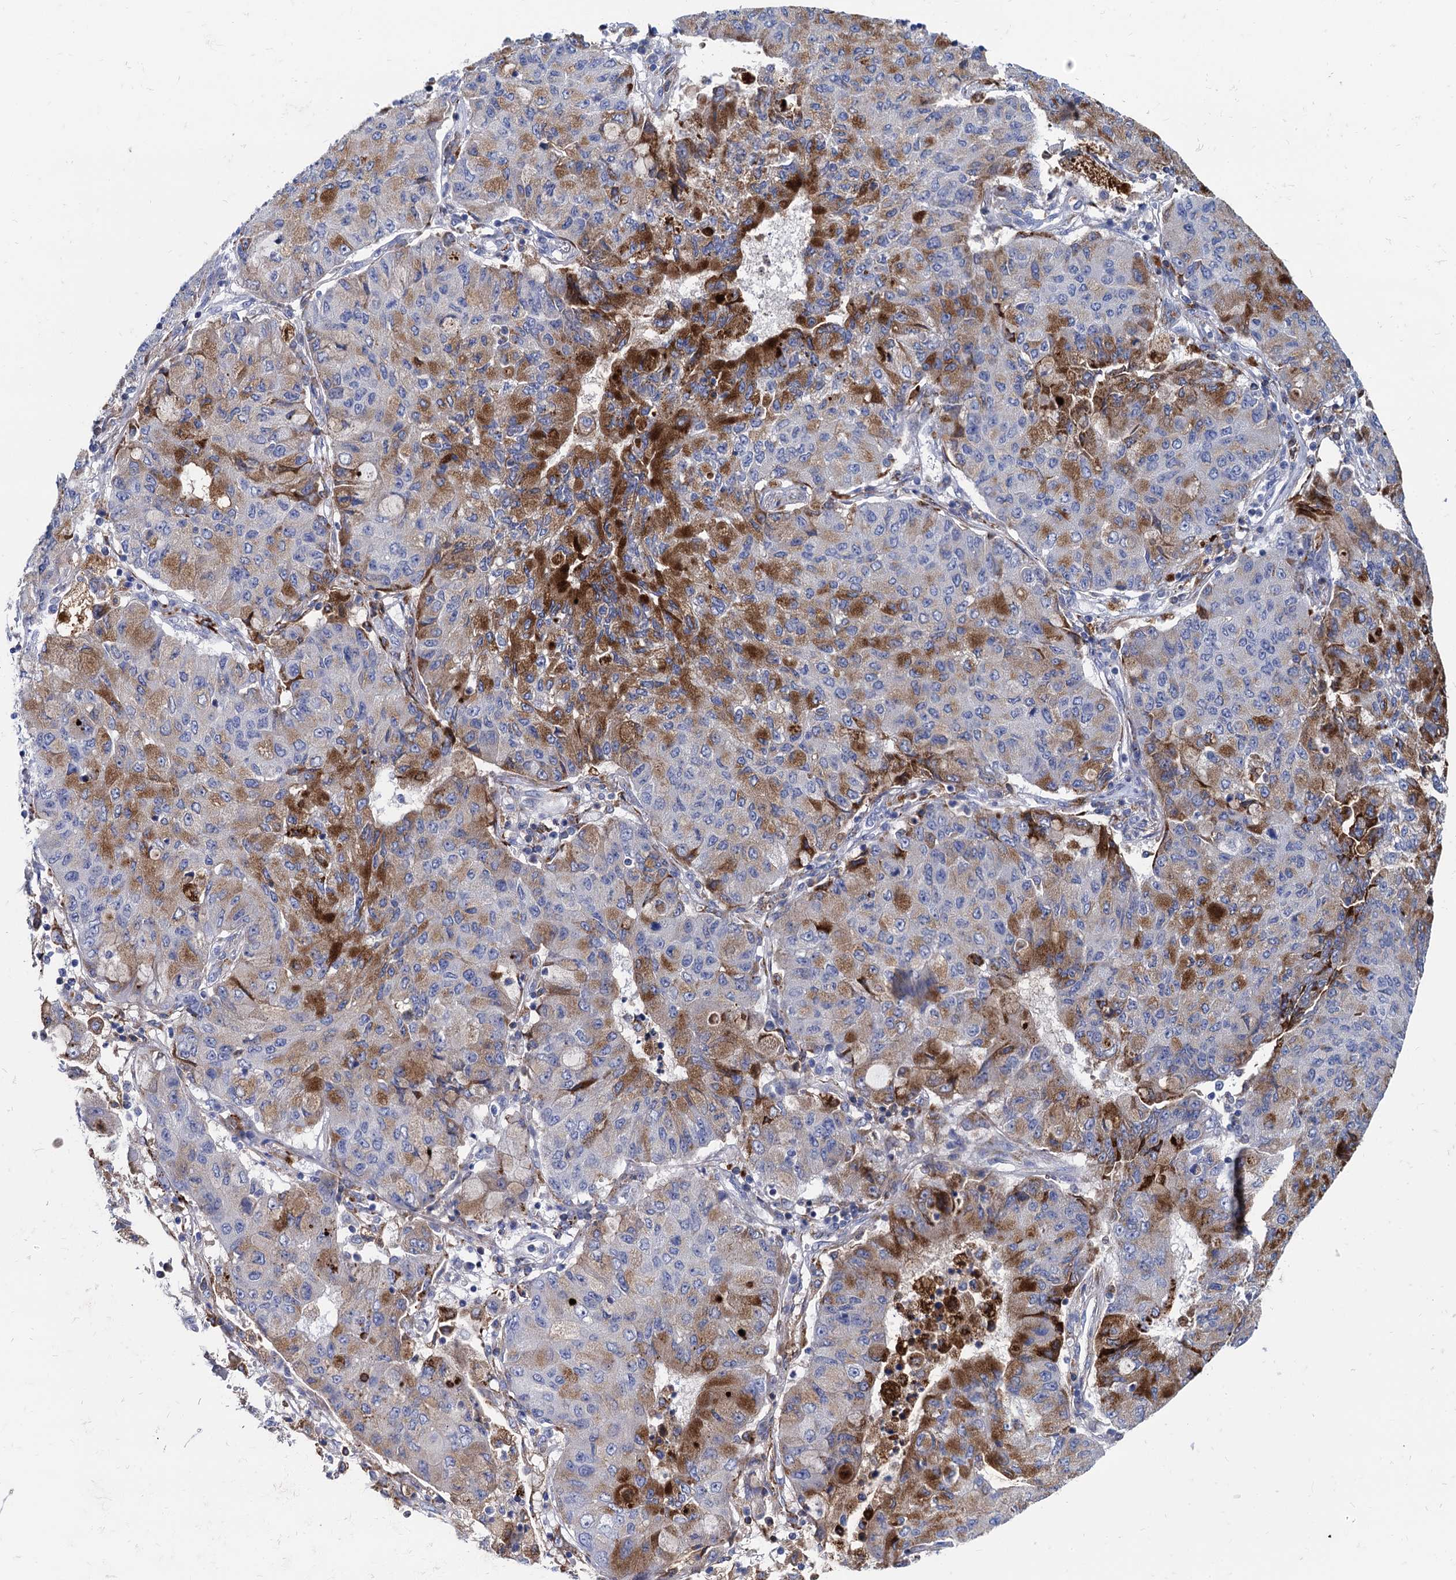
{"staining": {"intensity": "moderate", "quantity": "25%-75%", "location": "cytoplasmic/membranous"}, "tissue": "lung cancer", "cell_type": "Tumor cells", "image_type": "cancer", "snomed": [{"axis": "morphology", "description": "Squamous cell carcinoma, NOS"}, {"axis": "topography", "description": "Lung"}], "caption": "Protein staining shows moderate cytoplasmic/membranous staining in approximately 25%-75% of tumor cells in lung squamous cell carcinoma.", "gene": "APOD", "patient": {"sex": "male", "age": 74}}